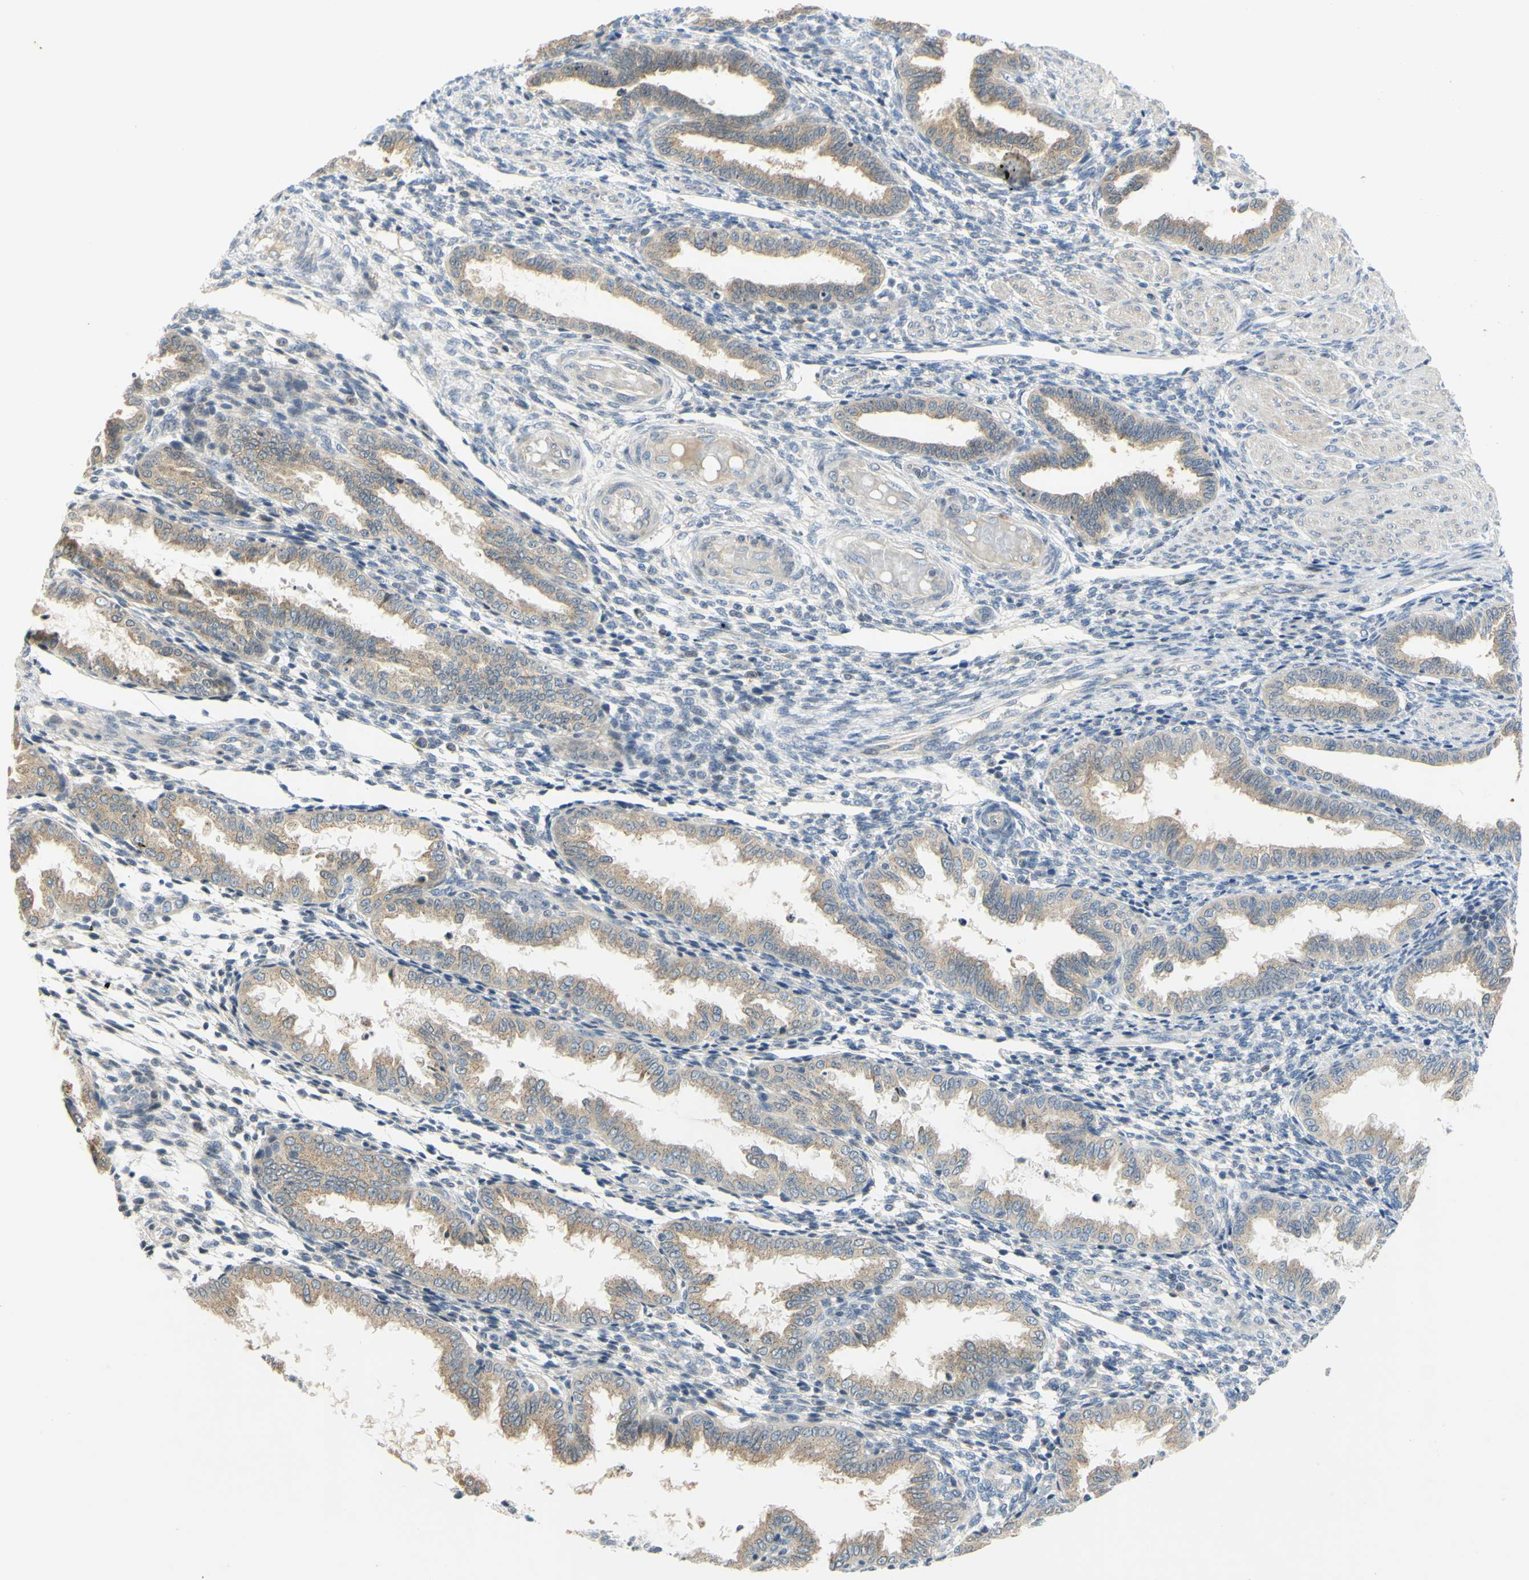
{"staining": {"intensity": "negative", "quantity": "none", "location": "none"}, "tissue": "endometrium", "cell_type": "Cells in endometrial stroma", "image_type": "normal", "snomed": [{"axis": "morphology", "description": "Normal tissue, NOS"}, {"axis": "topography", "description": "Endometrium"}], "caption": "Immunohistochemistry (IHC) photomicrograph of unremarkable endometrium: endometrium stained with DAB (3,3'-diaminobenzidine) demonstrates no significant protein staining in cells in endometrial stroma.", "gene": "CCNB2", "patient": {"sex": "female", "age": 33}}